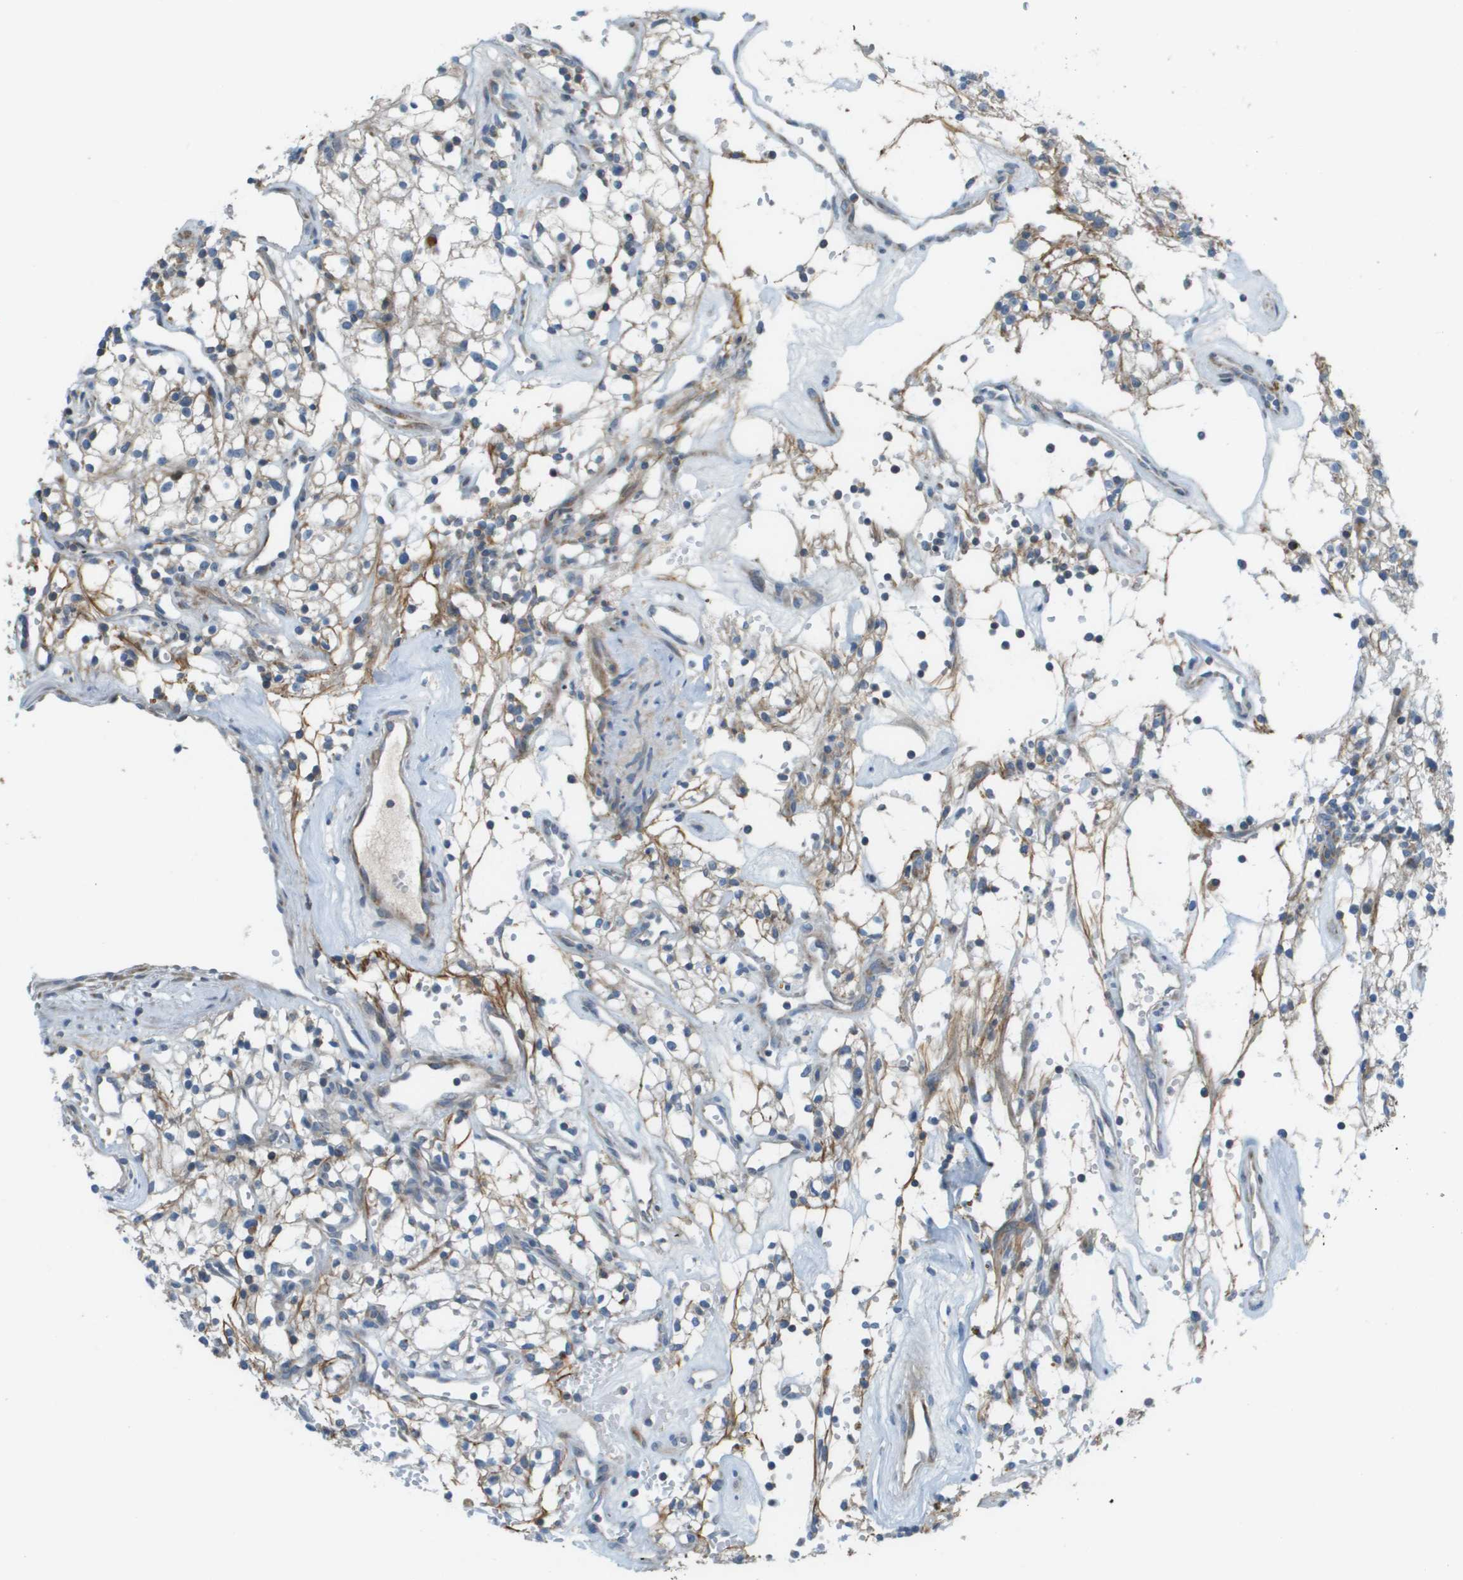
{"staining": {"intensity": "weak", "quantity": "25%-75%", "location": "cytoplasmic/membranous"}, "tissue": "renal cancer", "cell_type": "Tumor cells", "image_type": "cancer", "snomed": [{"axis": "morphology", "description": "Adenocarcinoma, NOS"}, {"axis": "topography", "description": "Kidney"}], "caption": "A photomicrograph of renal cancer stained for a protein reveals weak cytoplasmic/membranous brown staining in tumor cells.", "gene": "GALNT6", "patient": {"sex": "male", "age": 59}}